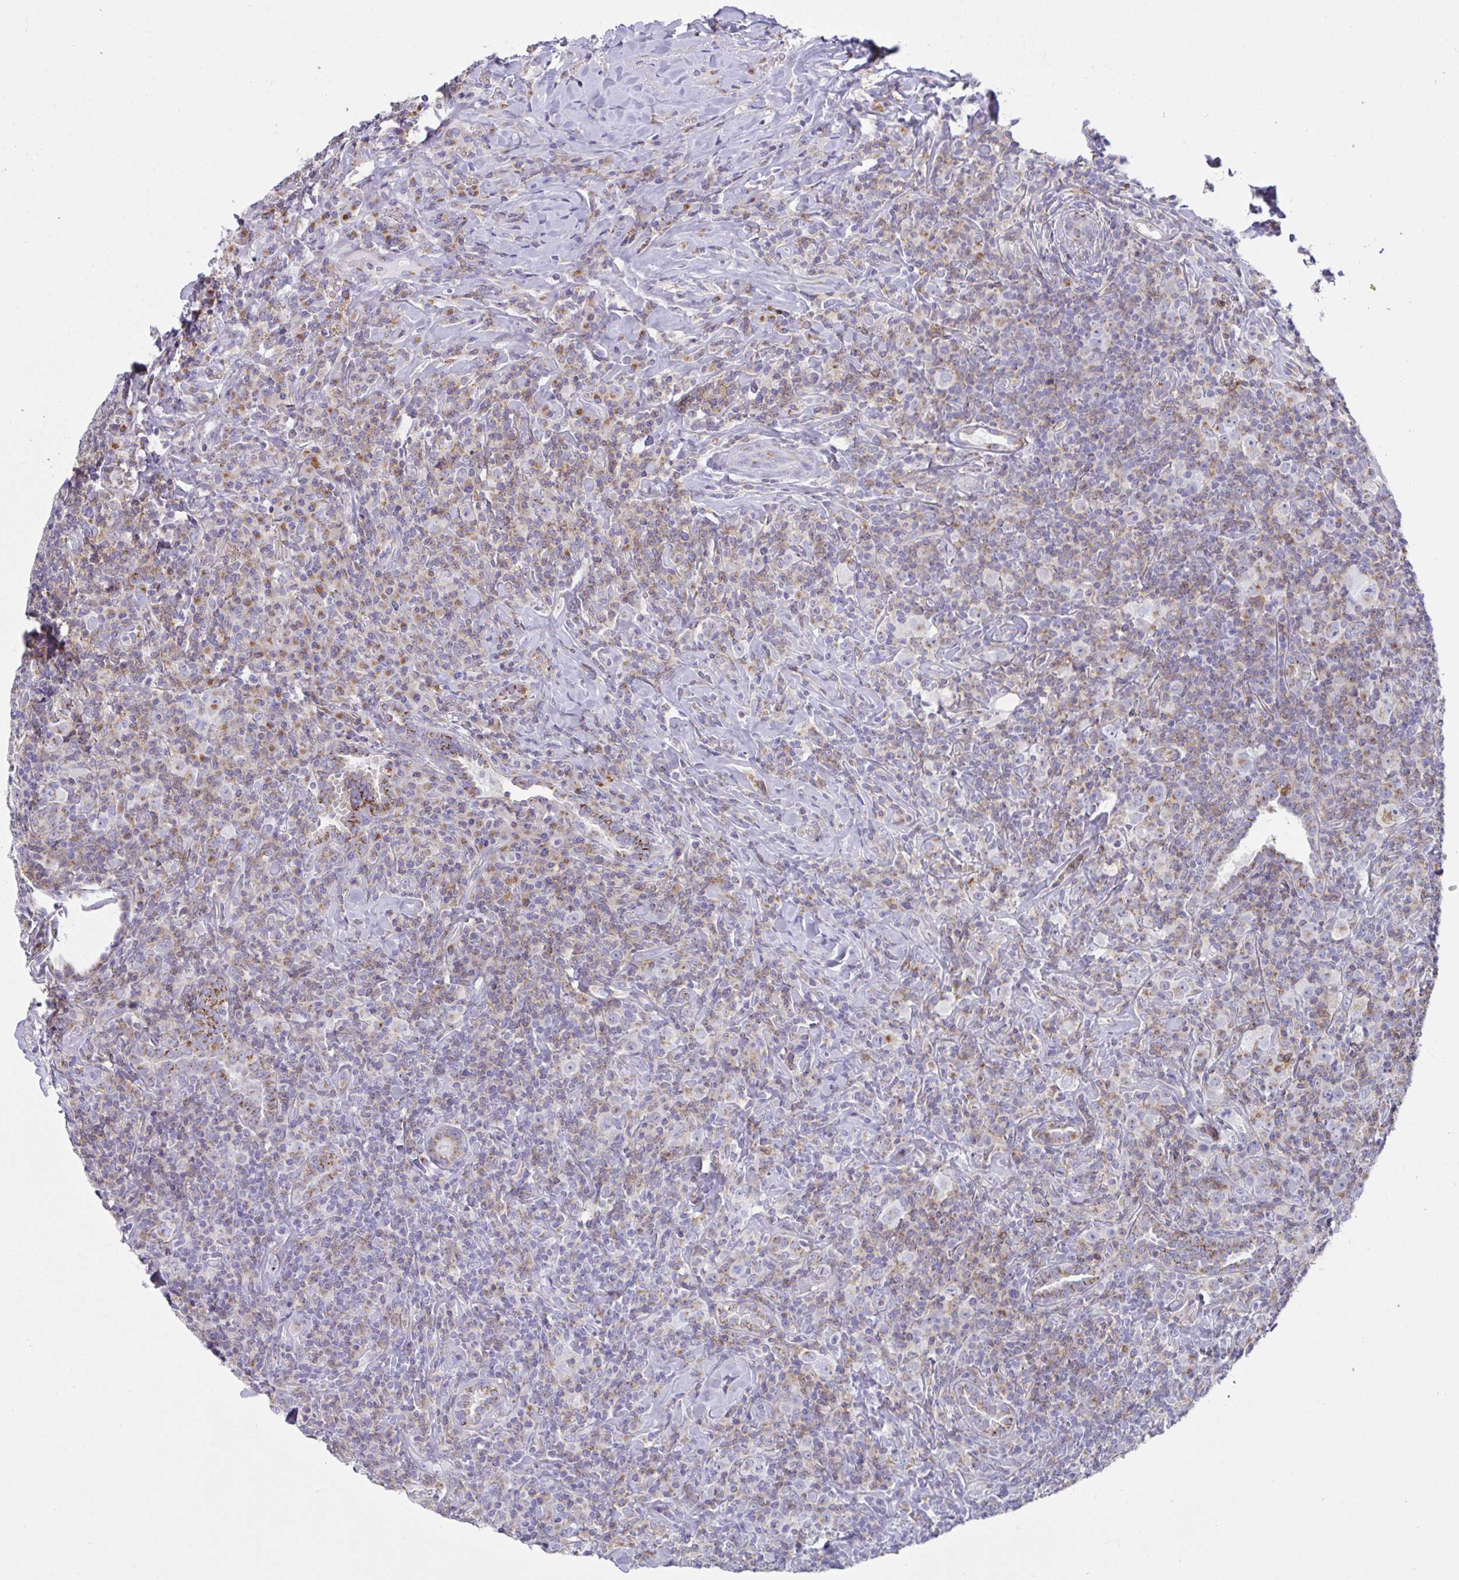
{"staining": {"intensity": "moderate", "quantity": "<25%", "location": "cytoplasmic/membranous"}, "tissue": "lymphoma", "cell_type": "Tumor cells", "image_type": "cancer", "snomed": [{"axis": "morphology", "description": "Hodgkin's disease, NOS"}, {"axis": "topography", "description": "Lung"}], "caption": "An image showing moderate cytoplasmic/membranous staining in about <25% of tumor cells in Hodgkin's disease, as visualized by brown immunohistochemical staining.", "gene": "MIA3", "patient": {"sex": "male", "age": 17}}